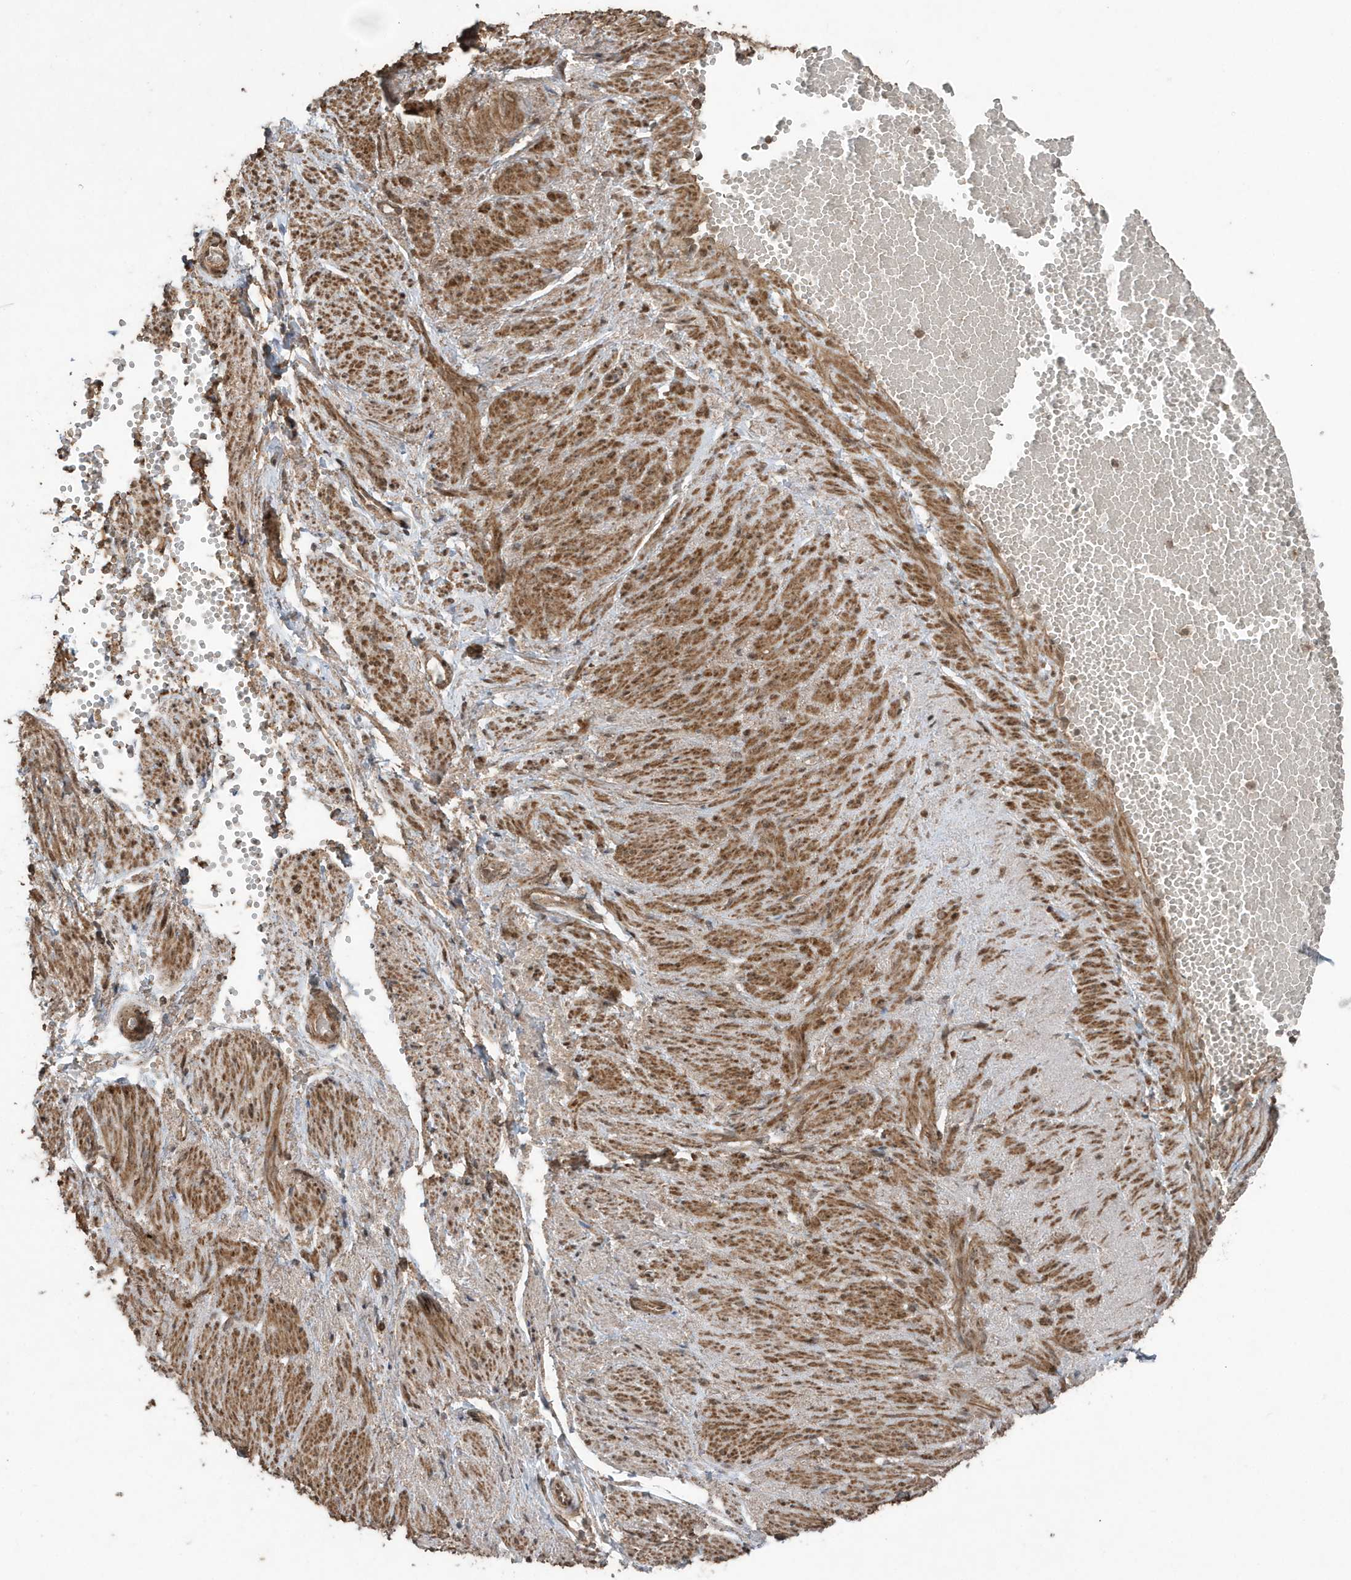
{"staining": {"intensity": "moderate", "quantity": ">75%", "location": "cytoplasmic/membranous,nuclear"}, "tissue": "adipose tissue", "cell_type": "Adipocytes", "image_type": "normal", "snomed": [{"axis": "morphology", "description": "Normal tissue, NOS"}, {"axis": "topography", "description": "Smooth muscle"}, {"axis": "topography", "description": "Peripheral nerve tissue"}], "caption": "Immunohistochemical staining of unremarkable human adipose tissue displays moderate cytoplasmic/membranous,nuclear protein expression in approximately >75% of adipocytes. The protein is shown in brown color, while the nuclei are stained blue.", "gene": "PAXBP1", "patient": {"sex": "female", "age": 39}}